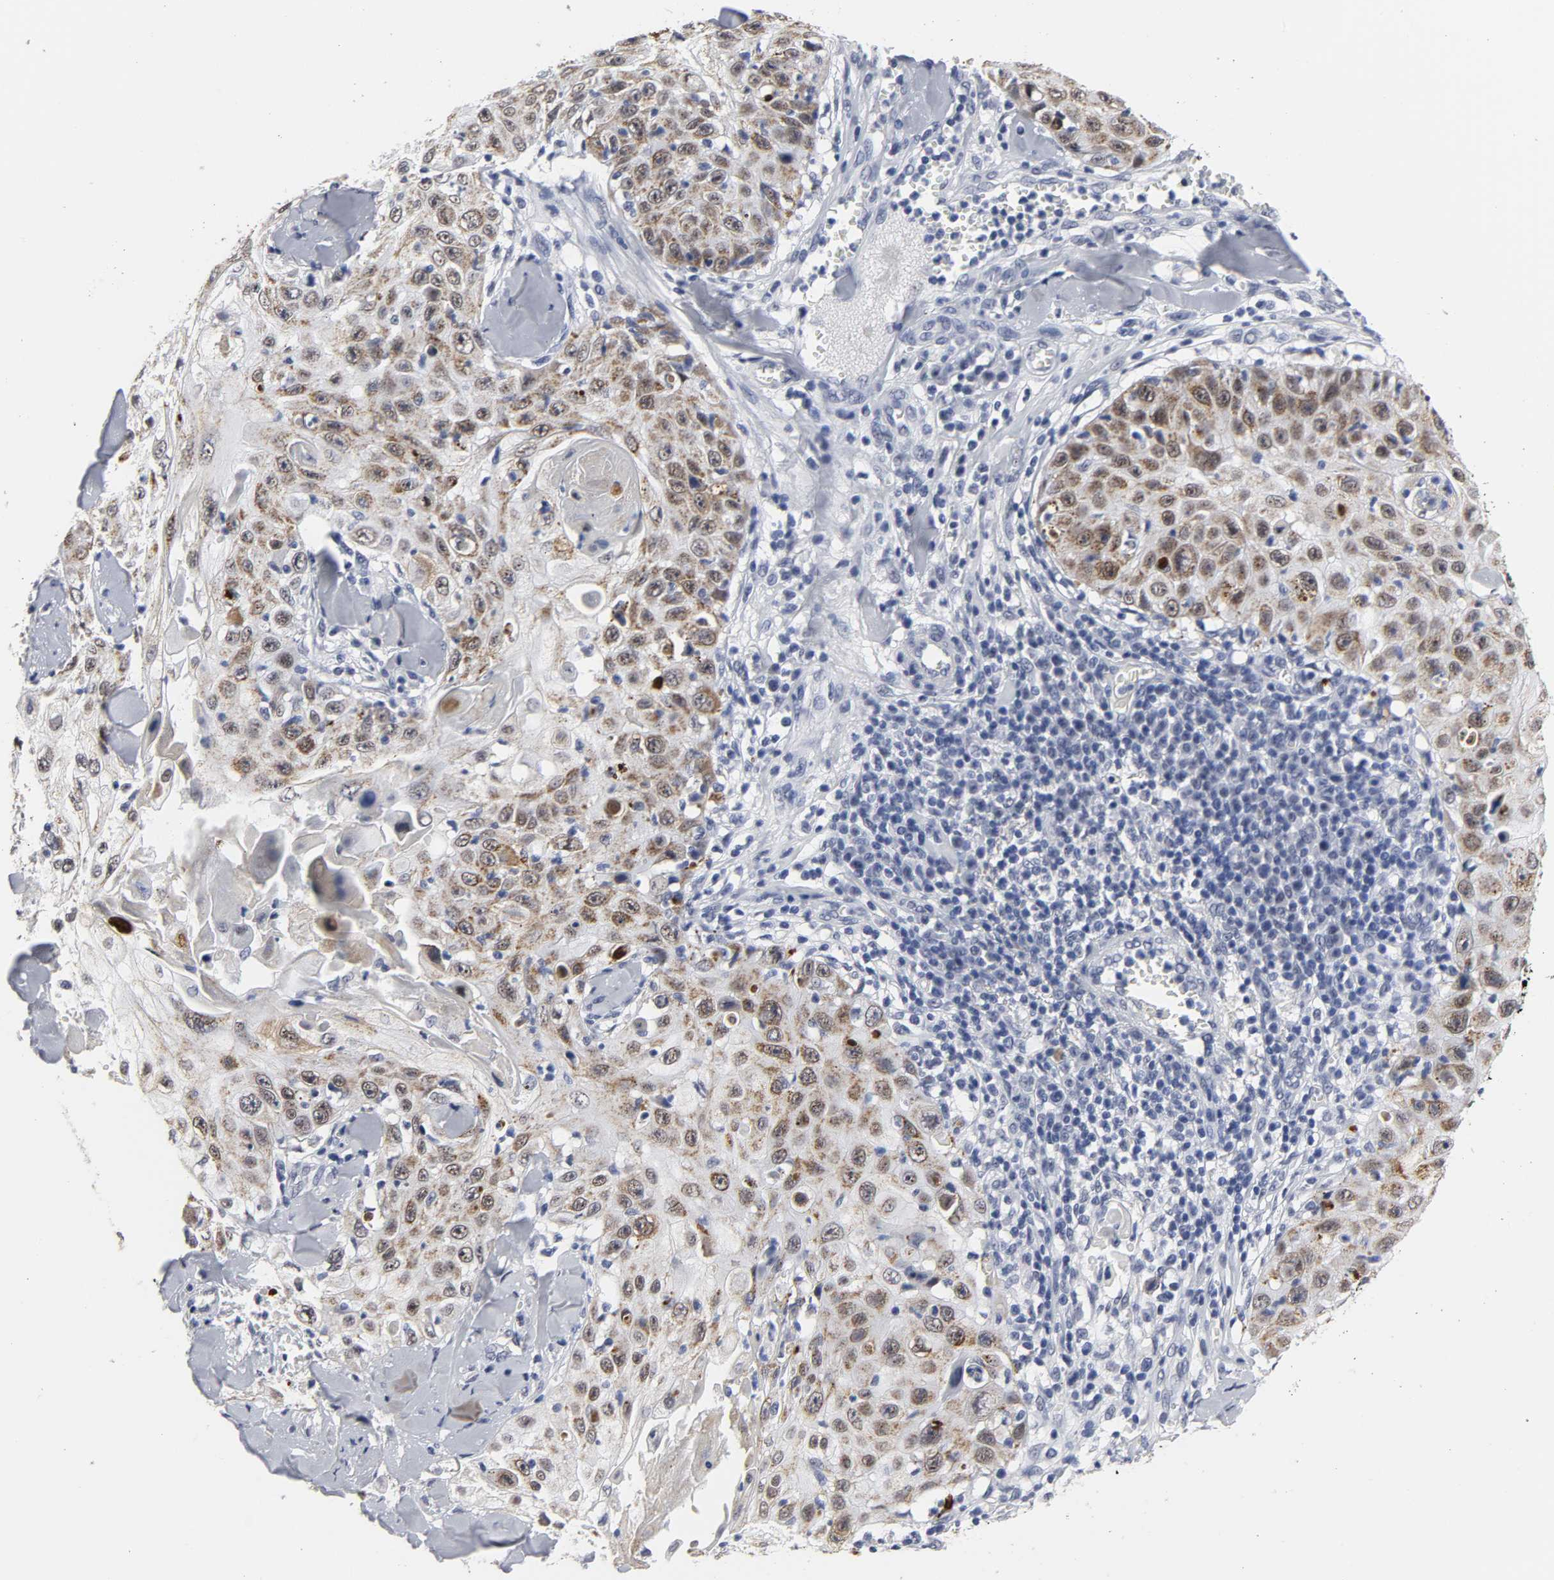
{"staining": {"intensity": "strong", "quantity": ">75%", "location": "cytoplasmic/membranous"}, "tissue": "skin cancer", "cell_type": "Tumor cells", "image_type": "cancer", "snomed": [{"axis": "morphology", "description": "Squamous cell carcinoma, NOS"}, {"axis": "topography", "description": "Skin"}], "caption": "An IHC photomicrograph of tumor tissue is shown. Protein staining in brown highlights strong cytoplasmic/membranous positivity in skin cancer (squamous cell carcinoma) within tumor cells.", "gene": "GRHL2", "patient": {"sex": "male", "age": 86}}